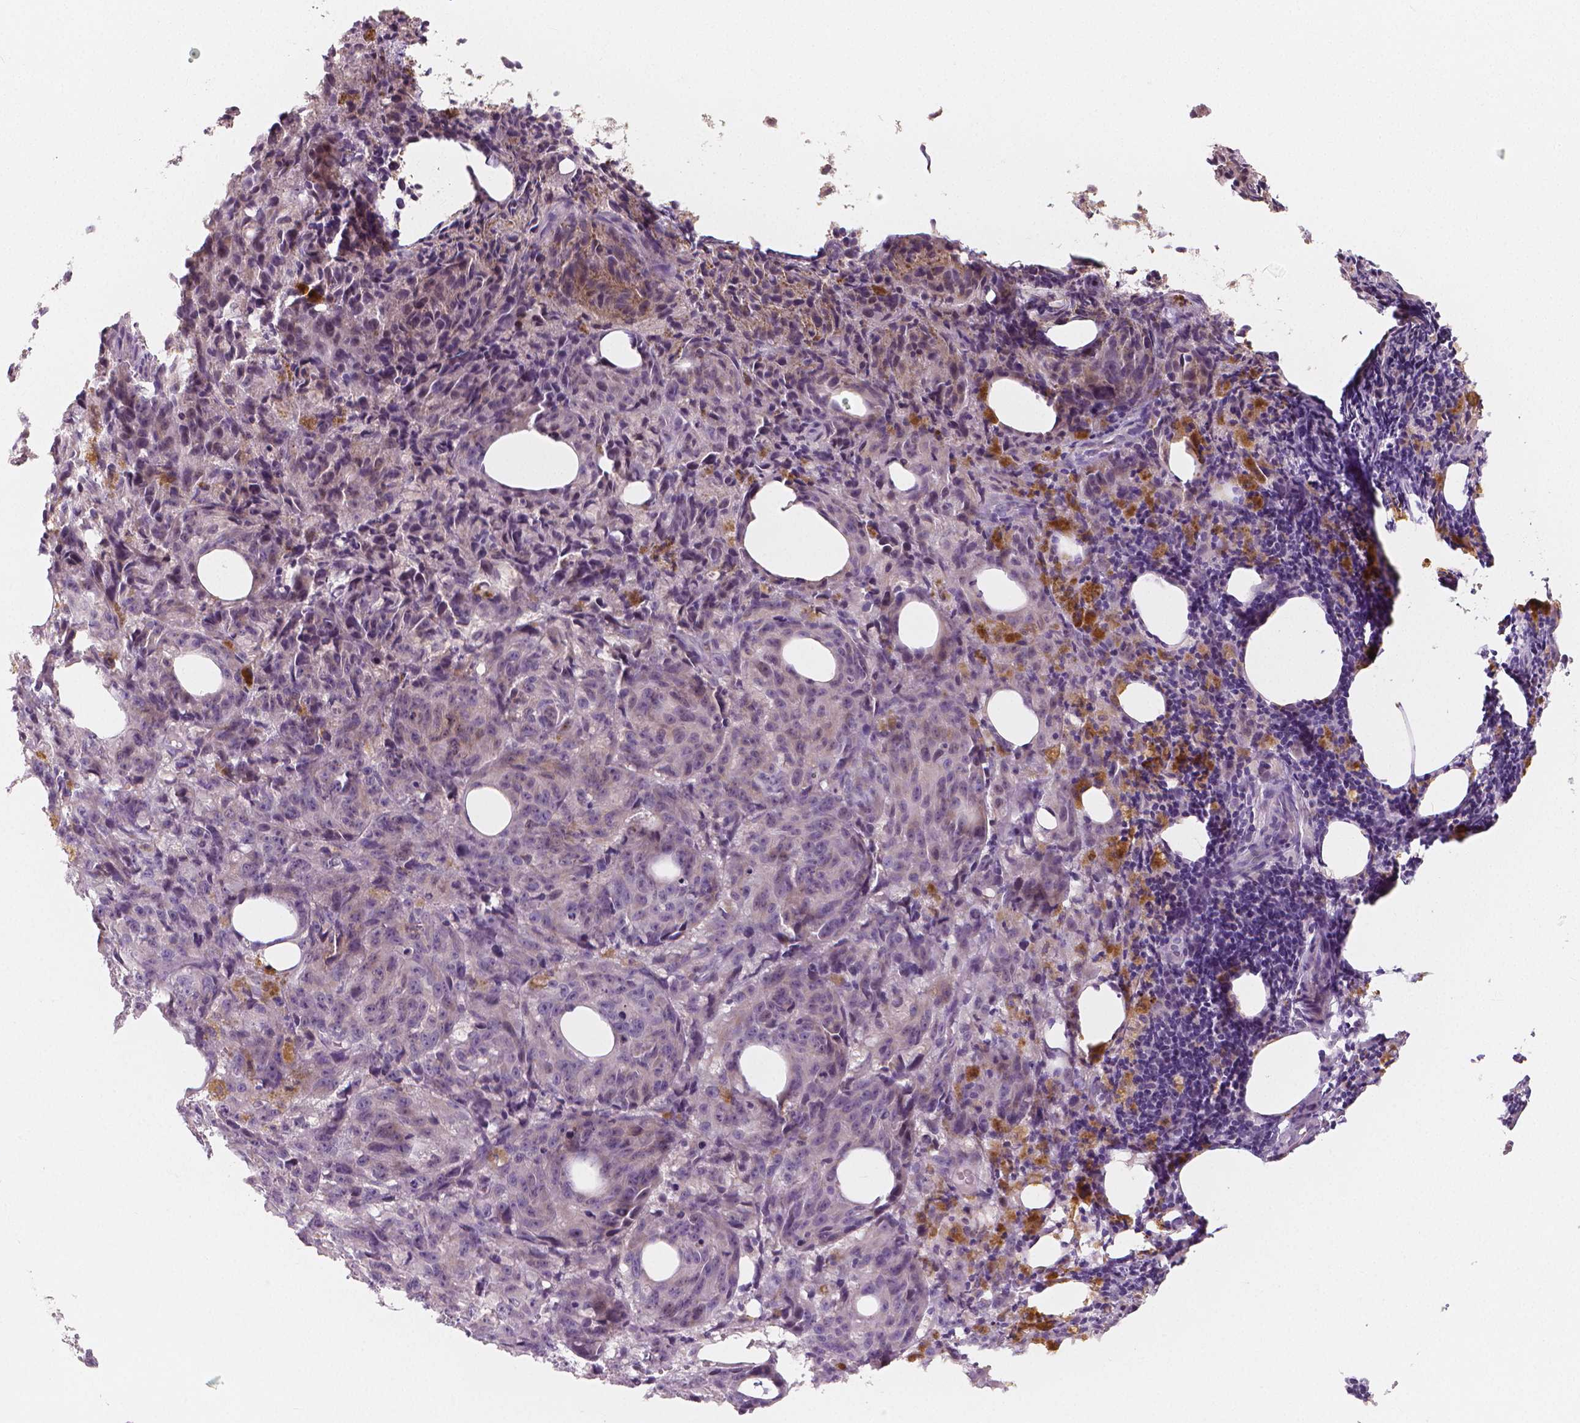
{"staining": {"intensity": "negative", "quantity": "none", "location": "none"}, "tissue": "melanoma", "cell_type": "Tumor cells", "image_type": "cancer", "snomed": [{"axis": "morphology", "description": "Malignant melanoma, NOS"}, {"axis": "topography", "description": "Skin"}], "caption": "IHC micrograph of melanoma stained for a protein (brown), which exhibits no staining in tumor cells.", "gene": "RNASE7", "patient": {"sex": "female", "age": 34}}